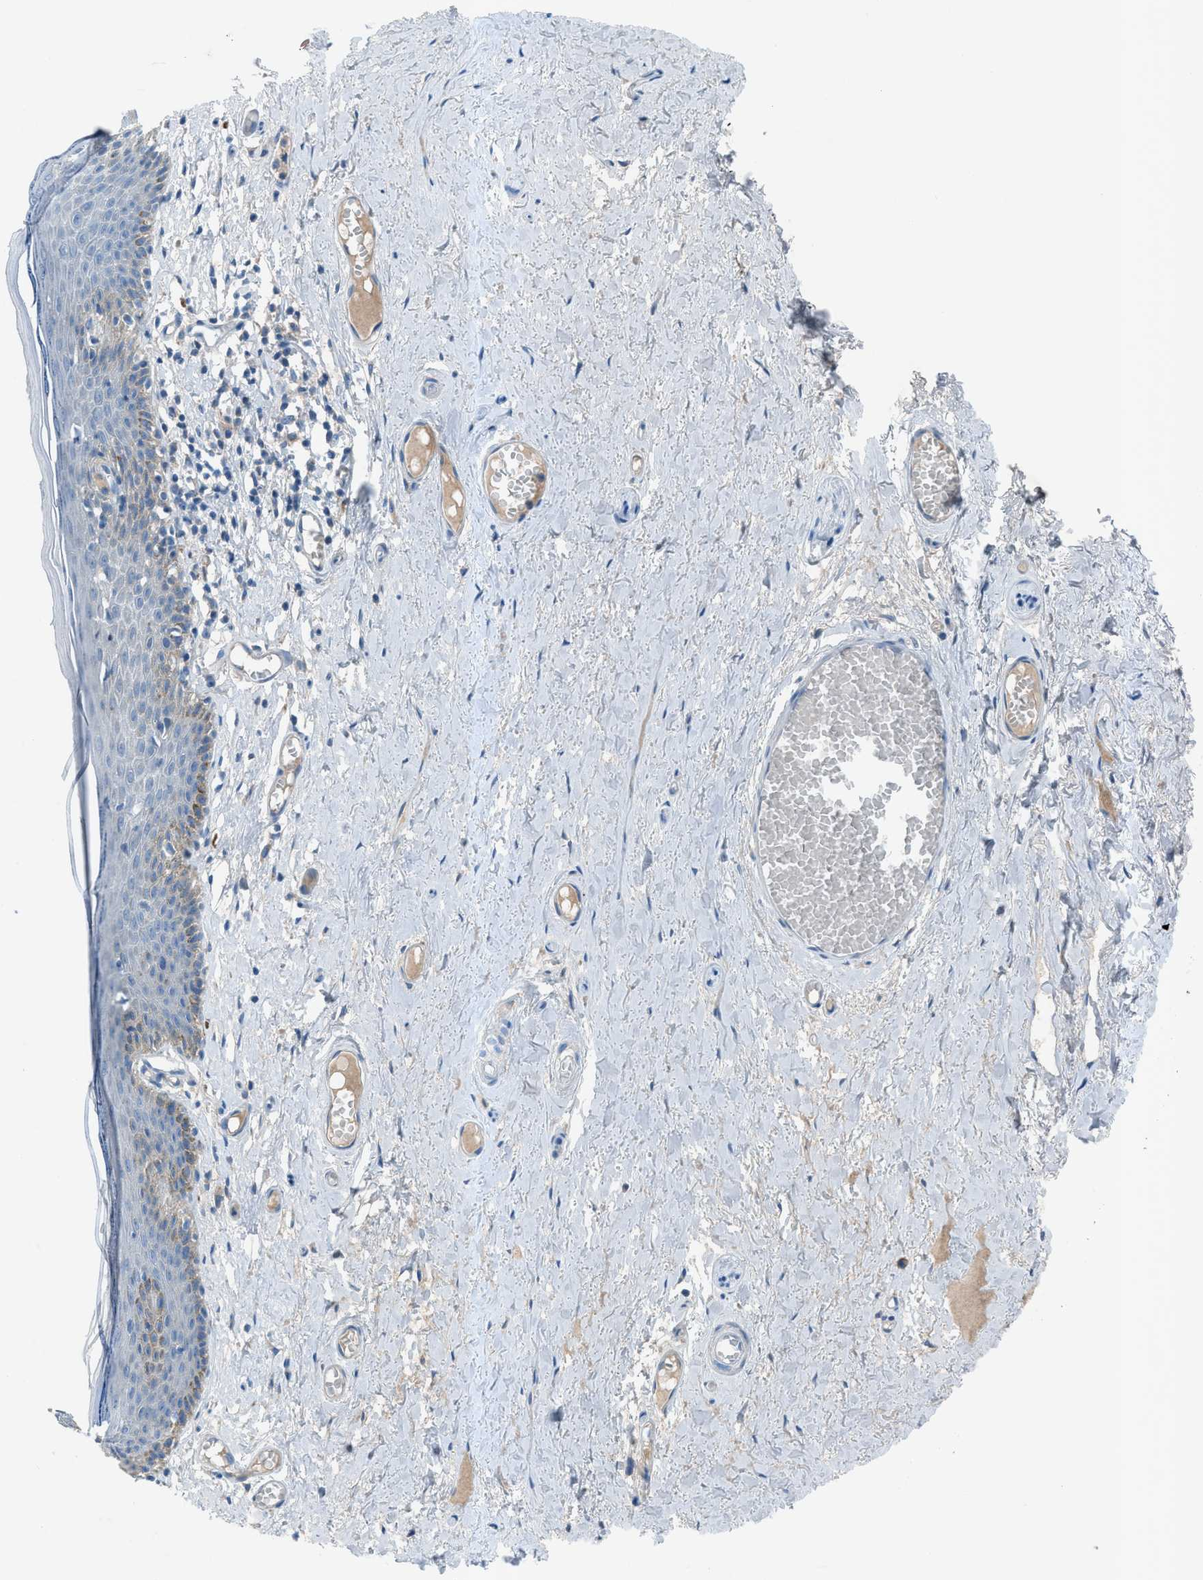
{"staining": {"intensity": "negative", "quantity": "none", "location": "none"}, "tissue": "skin", "cell_type": "Epidermal cells", "image_type": "normal", "snomed": [{"axis": "morphology", "description": "Normal tissue, NOS"}, {"axis": "topography", "description": "Adipose tissue"}, {"axis": "topography", "description": "Vascular tissue"}, {"axis": "topography", "description": "Anal"}, {"axis": "topography", "description": "Peripheral nerve tissue"}], "caption": "DAB (3,3'-diaminobenzidine) immunohistochemical staining of normal skin displays no significant expression in epidermal cells. The staining was performed using DAB to visualize the protein expression in brown, while the nuclei were stained in blue with hematoxylin (Magnification: 20x).", "gene": "C5AR2", "patient": {"sex": "female", "age": 54}}